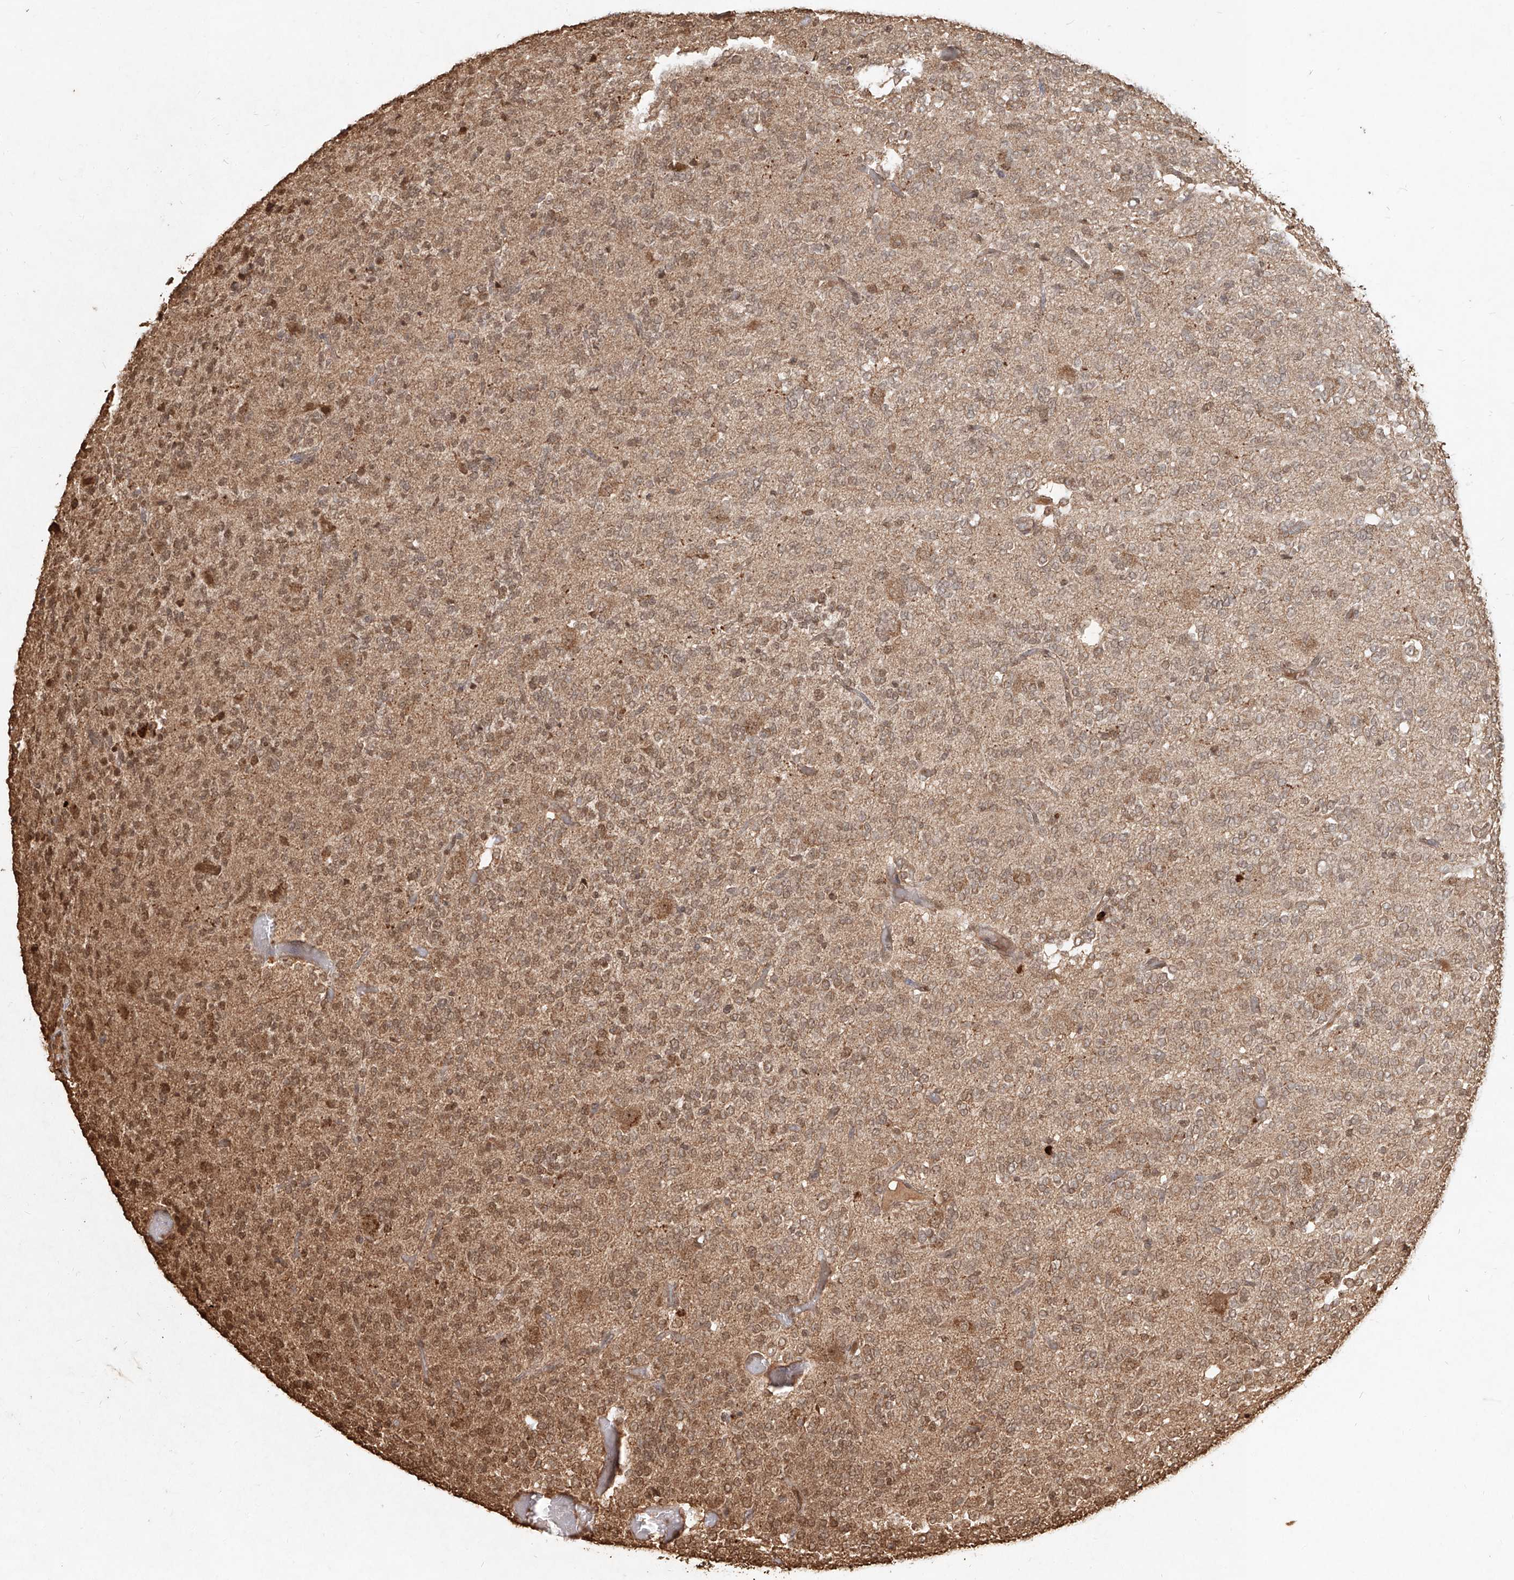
{"staining": {"intensity": "moderate", "quantity": ">75%", "location": "cytoplasmic/membranous,nuclear"}, "tissue": "glioma", "cell_type": "Tumor cells", "image_type": "cancer", "snomed": [{"axis": "morphology", "description": "Glioma, malignant, Low grade"}, {"axis": "topography", "description": "Brain"}], "caption": "Brown immunohistochemical staining in low-grade glioma (malignant) reveals moderate cytoplasmic/membranous and nuclear expression in about >75% of tumor cells. (Stains: DAB (3,3'-diaminobenzidine) in brown, nuclei in blue, Microscopy: brightfield microscopy at high magnification).", "gene": "UBE2K", "patient": {"sex": "male", "age": 38}}